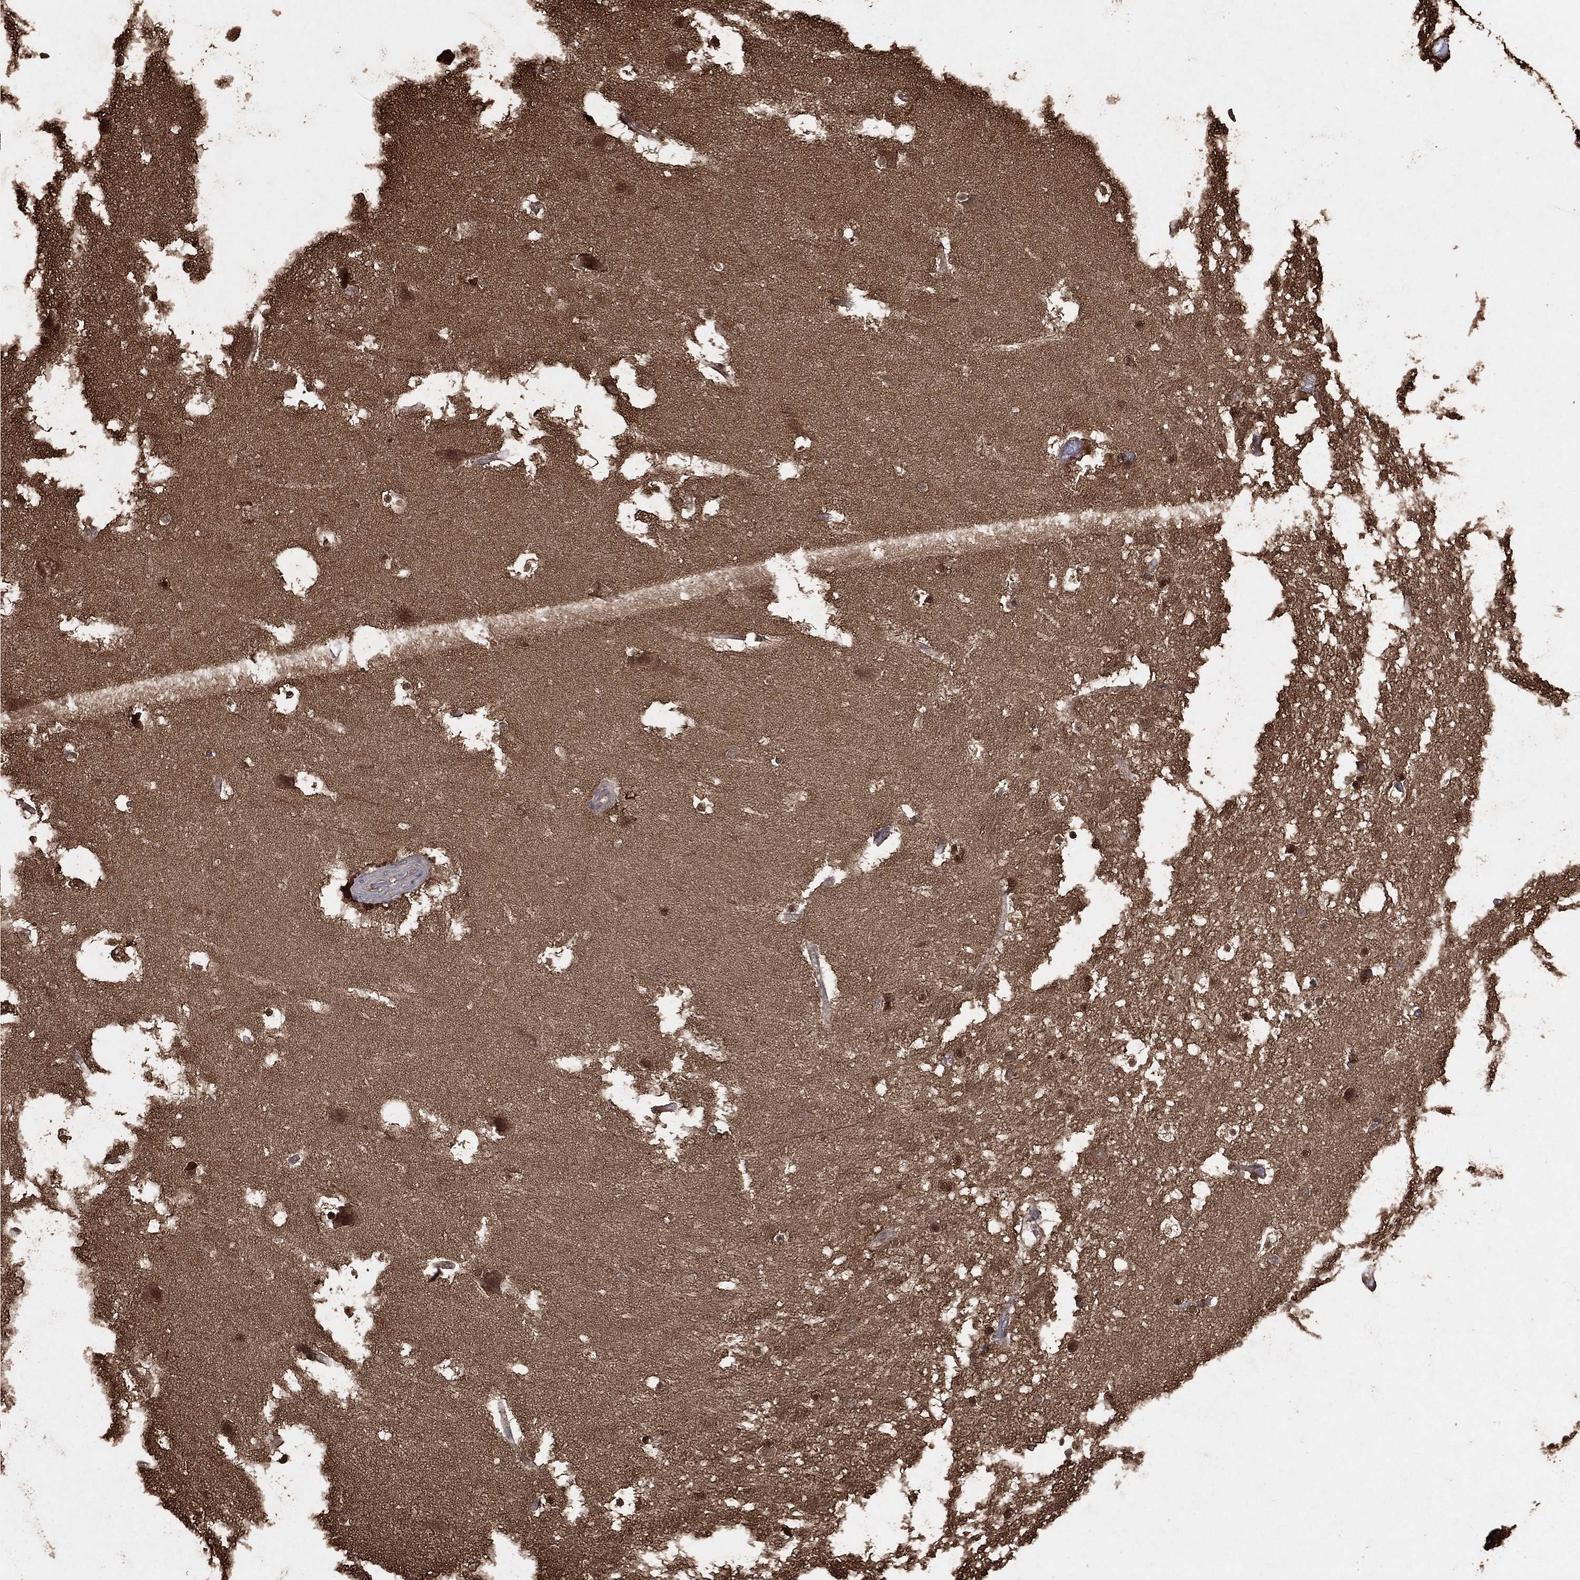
{"staining": {"intensity": "strong", "quantity": "<25%", "location": "nuclear"}, "tissue": "hippocampus", "cell_type": "Glial cells", "image_type": "normal", "snomed": [{"axis": "morphology", "description": "Normal tissue, NOS"}, {"axis": "topography", "description": "Hippocampus"}], "caption": "Protein analysis of unremarkable hippocampus demonstrates strong nuclear staining in approximately <25% of glial cells.", "gene": "DPYSL2", "patient": {"sex": "male", "age": 51}}